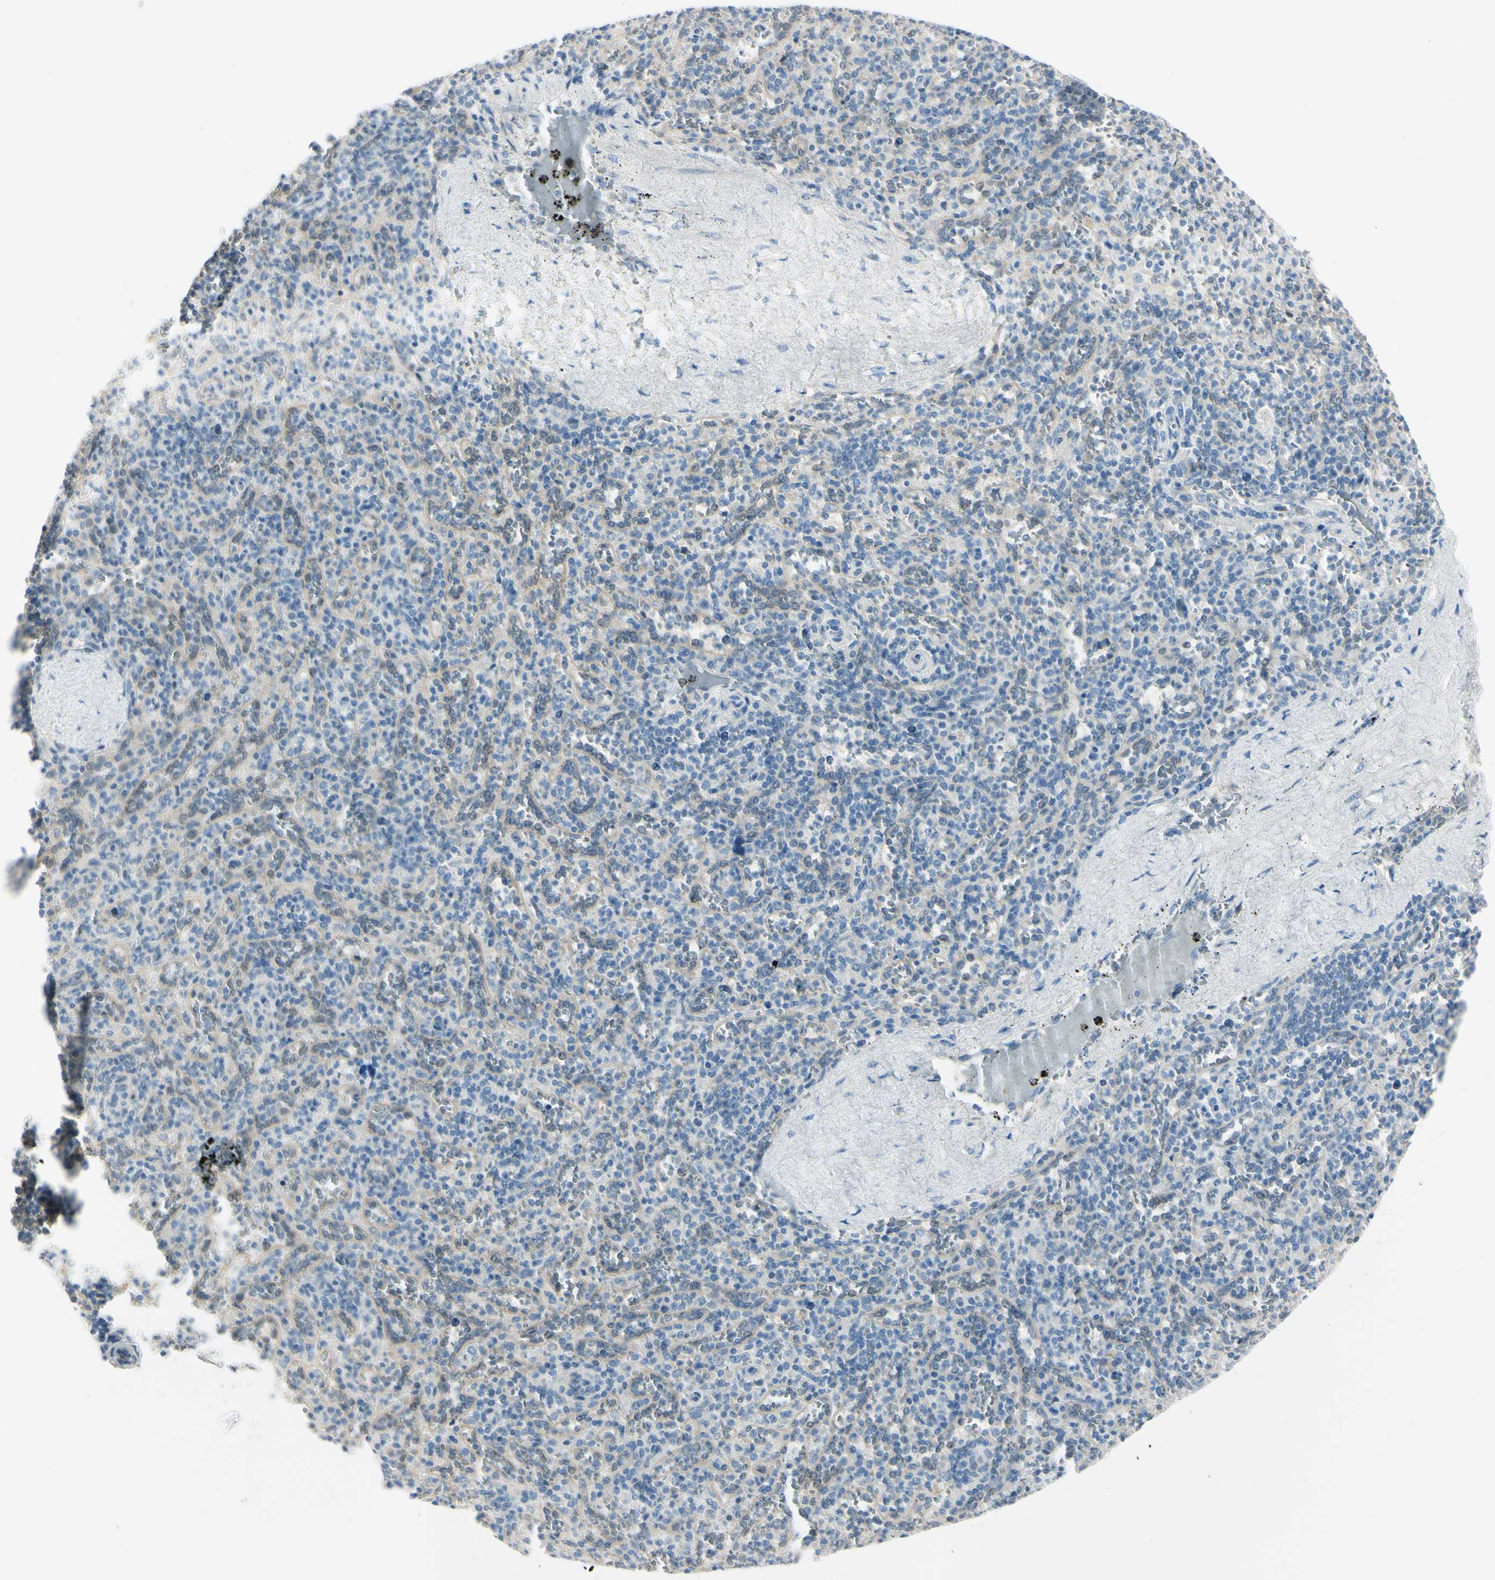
{"staining": {"intensity": "negative", "quantity": "none", "location": "none"}, "tissue": "spleen", "cell_type": "Cells in red pulp", "image_type": "normal", "snomed": [{"axis": "morphology", "description": "Normal tissue, NOS"}, {"axis": "topography", "description": "Spleen"}], "caption": "This is an immunohistochemistry micrograph of benign spleen. There is no positivity in cells in red pulp.", "gene": "ASB9", "patient": {"sex": "male", "age": 36}}